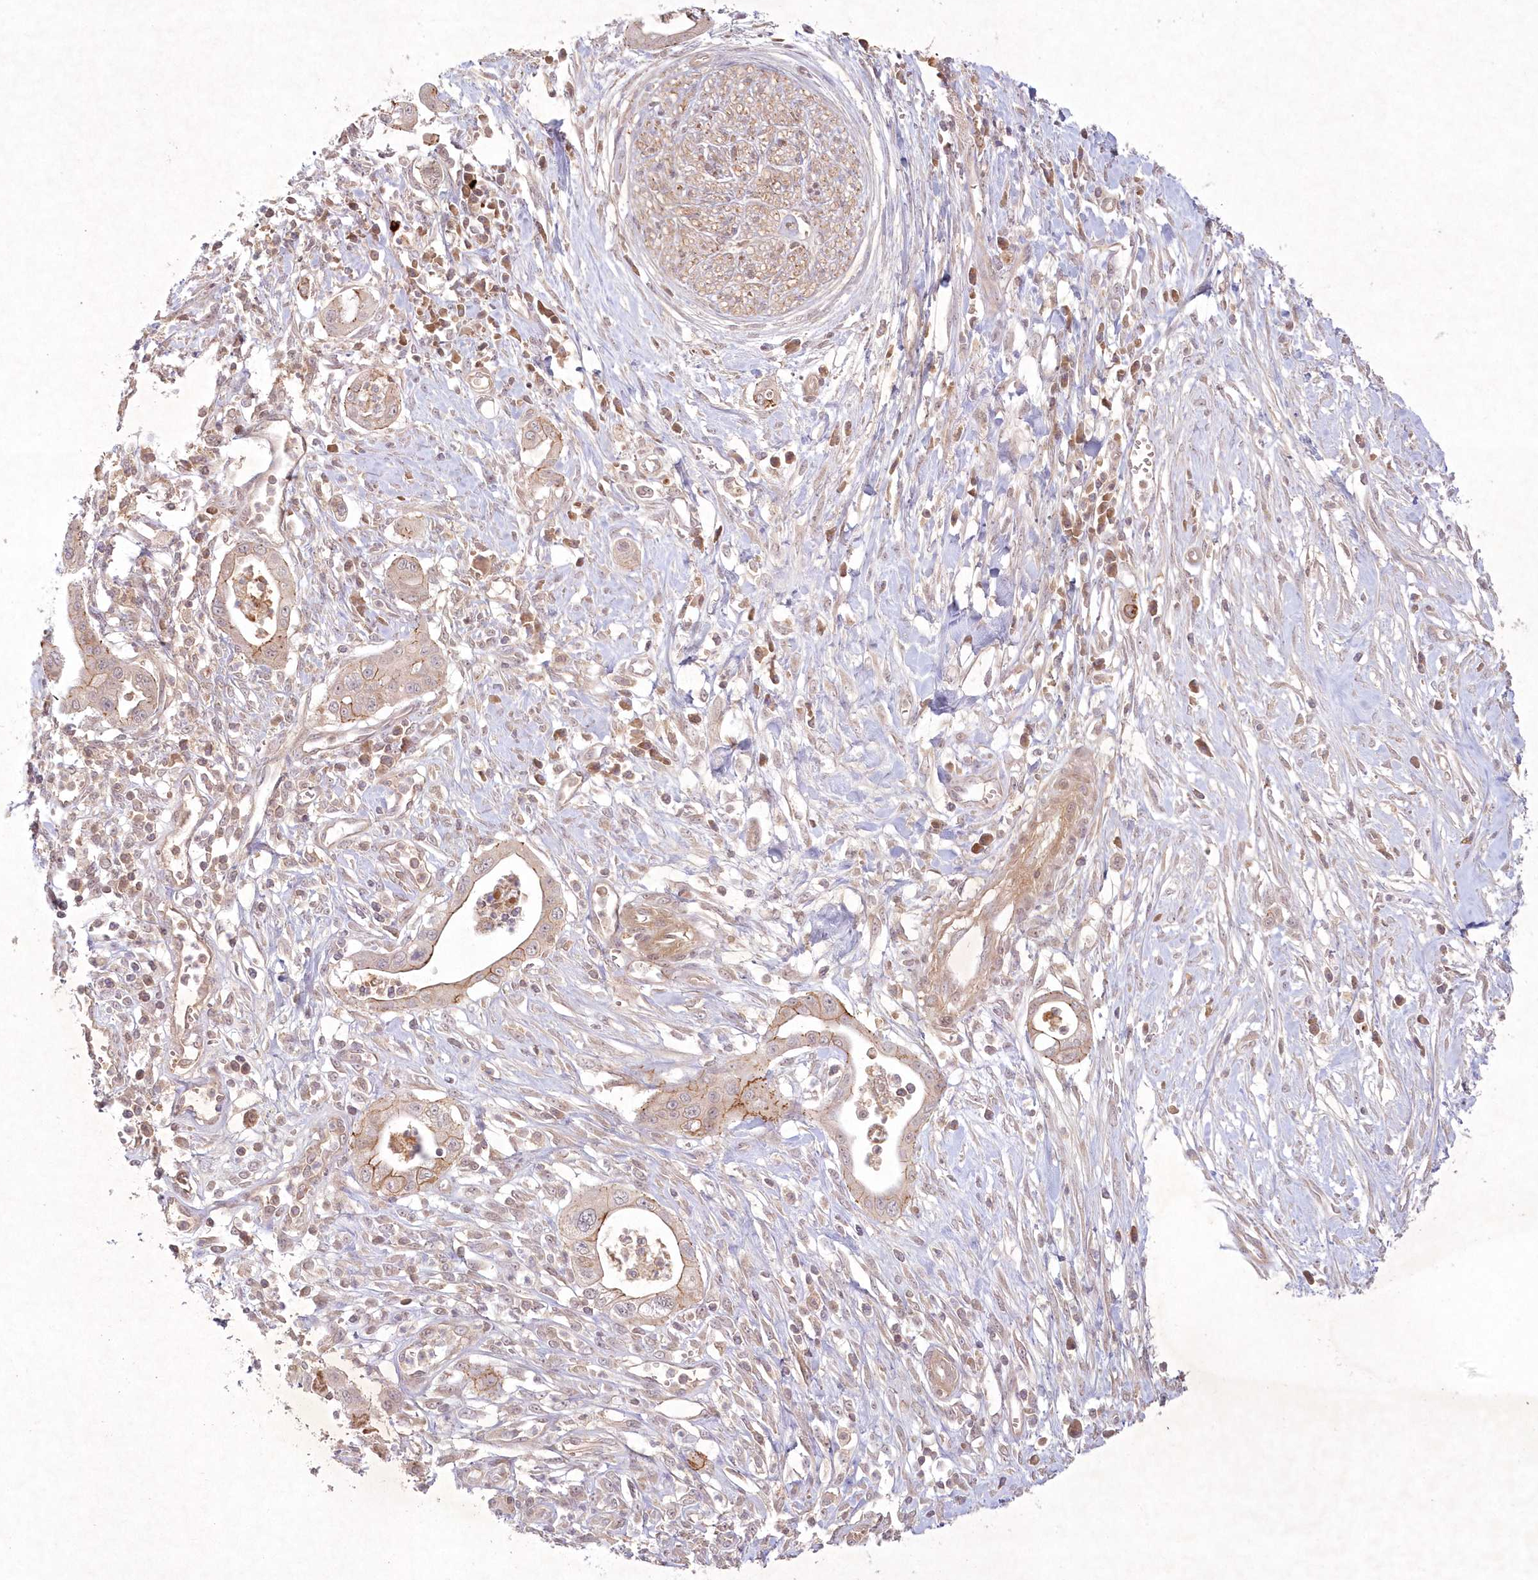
{"staining": {"intensity": "moderate", "quantity": "<25%", "location": "cytoplasmic/membranous"}, "tissue": "pancreatic cancer", "cell_type": "Tumor cells", "image_type": "cancer", "snomed": [{"axis": "morphology", "description": "Adenocarcinoma, NOS"}, {"axis": "topography", "description": "Pancreas"}], "caption": "Human pancreatic cancer stained with a protein marker displays moderate staining in tumor cells.", "gene": "TOGARAM2", "patient": {"sex": "male", "age": 68}}